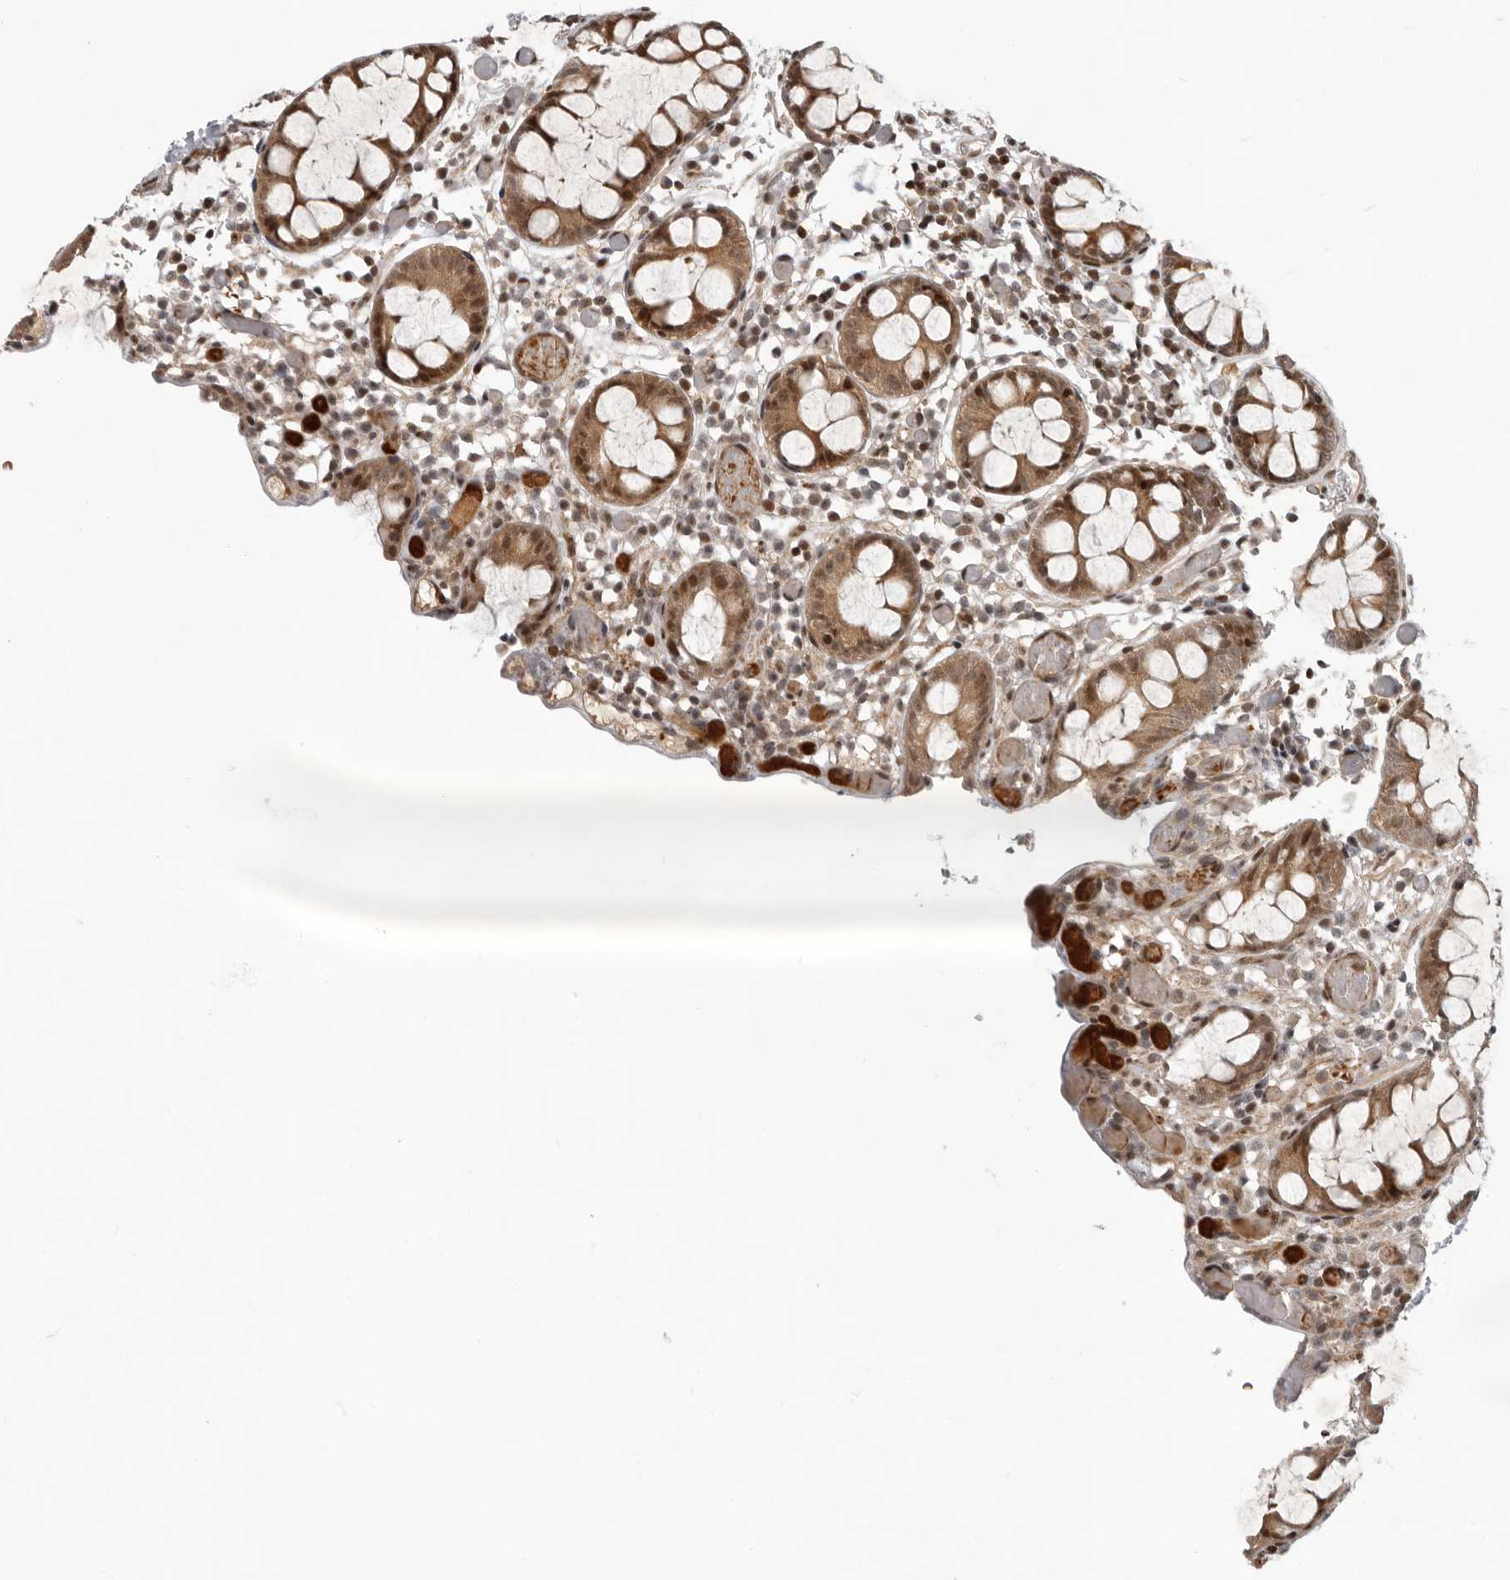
{"staining": {"intensity": "moderate", "quantity": ">75%", "location": "cytoplasmic/membranous,nuclear"}, "tissue": "colon", "cell_type": "Endothelial cells", "image_type": "normal", "snomed": [{"axis": "morphology", "description": "Normal tissue, NOS"}, {"axis": "topography", "description": "Colon"}], "caption": "A brown stain highlights moderate cytoplasmic/membranous,nuclear positivity of a protein in endothelial cells of benign colon.", "gene": "RABIF", "patient": {"sex": "male", "age": 14}}